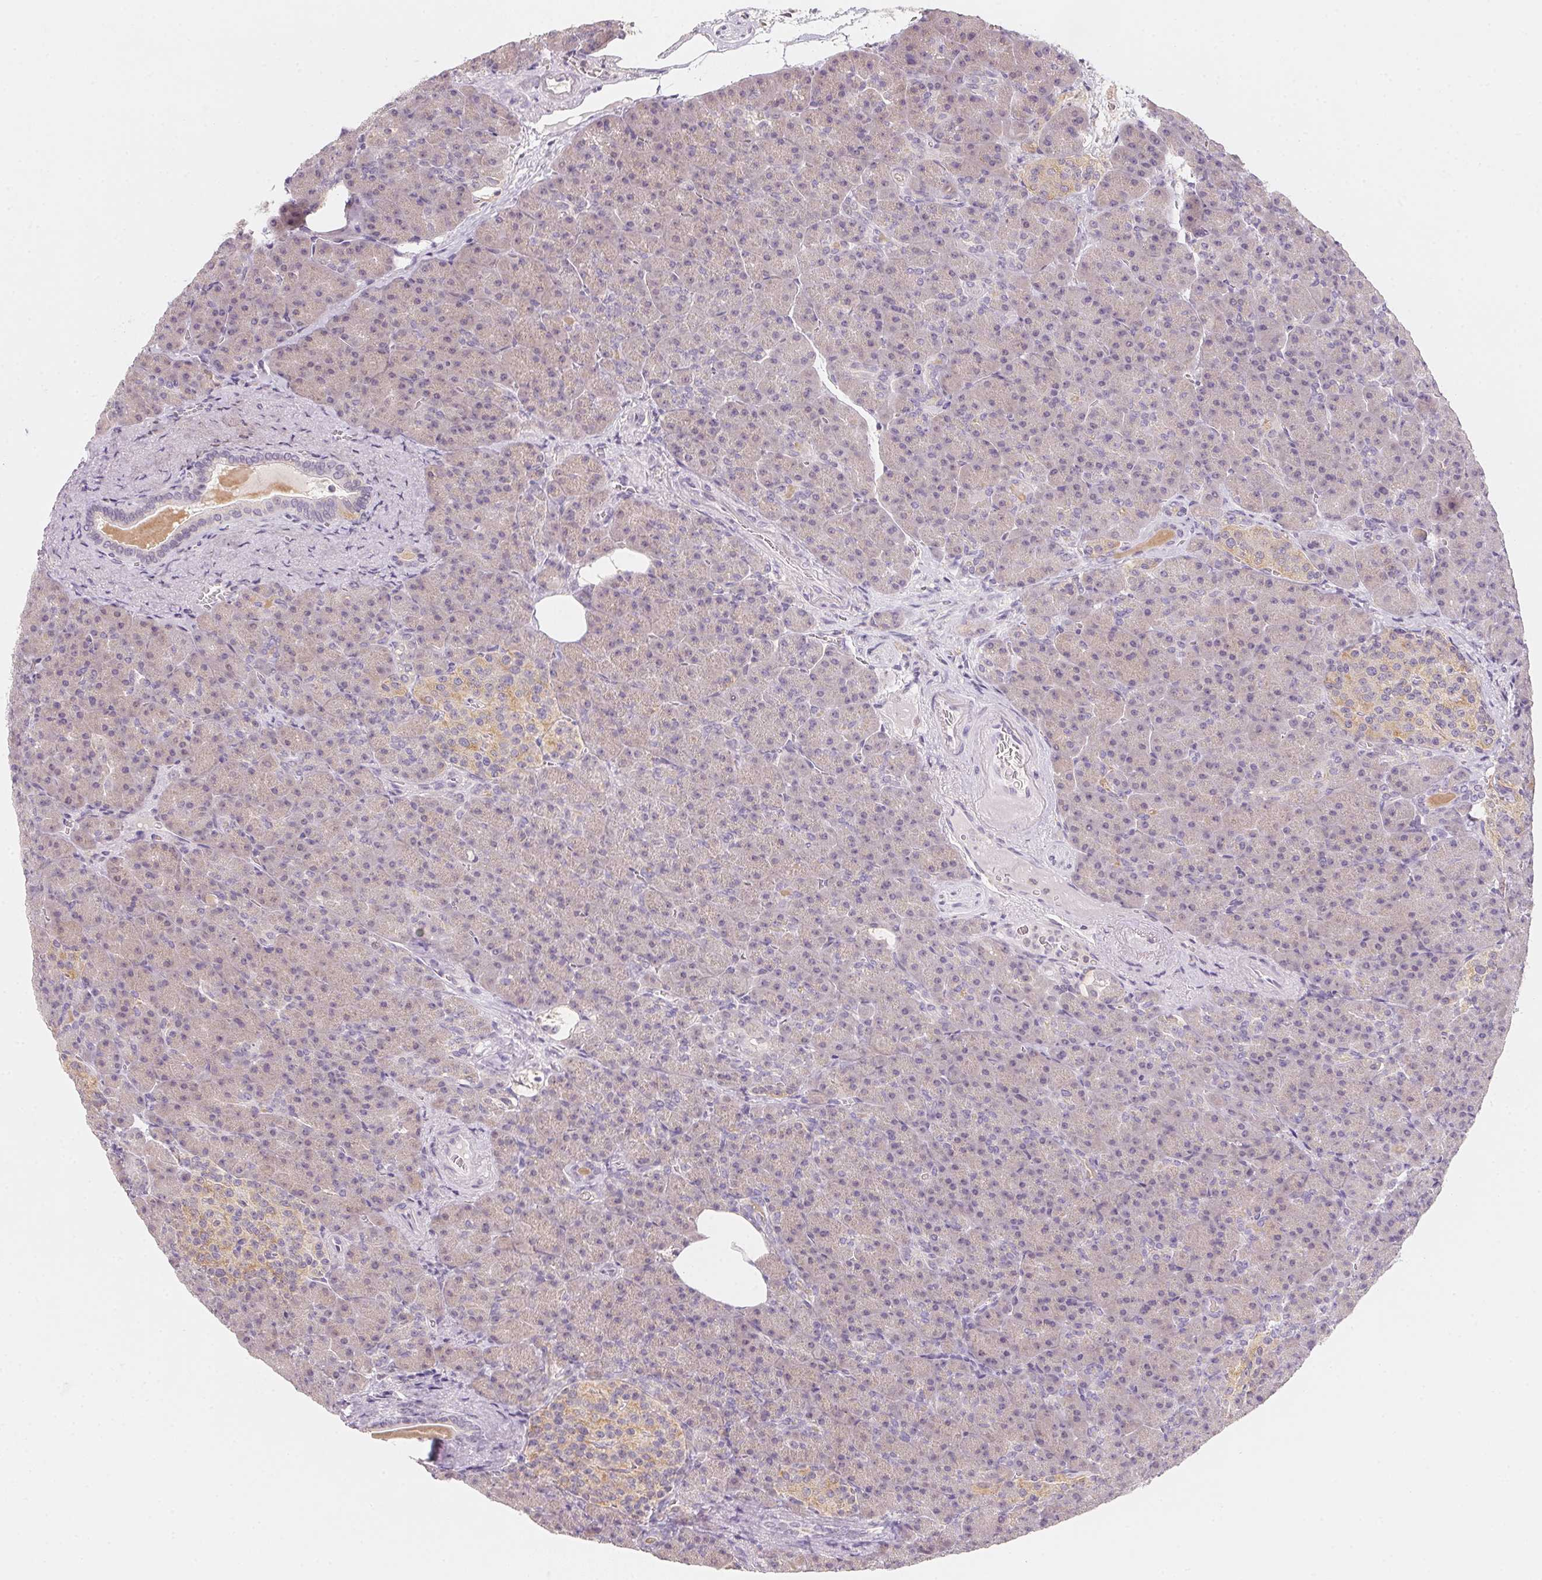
{"staining": {"intensity": "negative", "quantity": "none", "location": "none"}, "tissue": "pancreas", "cell_type": "Exocrine glandular cells", "image_type": "normal", "snomed": [{"axis": "morphology", "description": "Normal tissue, NOS"}, {"axis": "topography", "description": "Pancreas"}], "caption": "Immunohistochemical staining of normal human pancreas exhibits no significant expression in exocrine glandular cells.", "gene": "SLC6A18", "patient": {"sex": "female", "age": 74}}